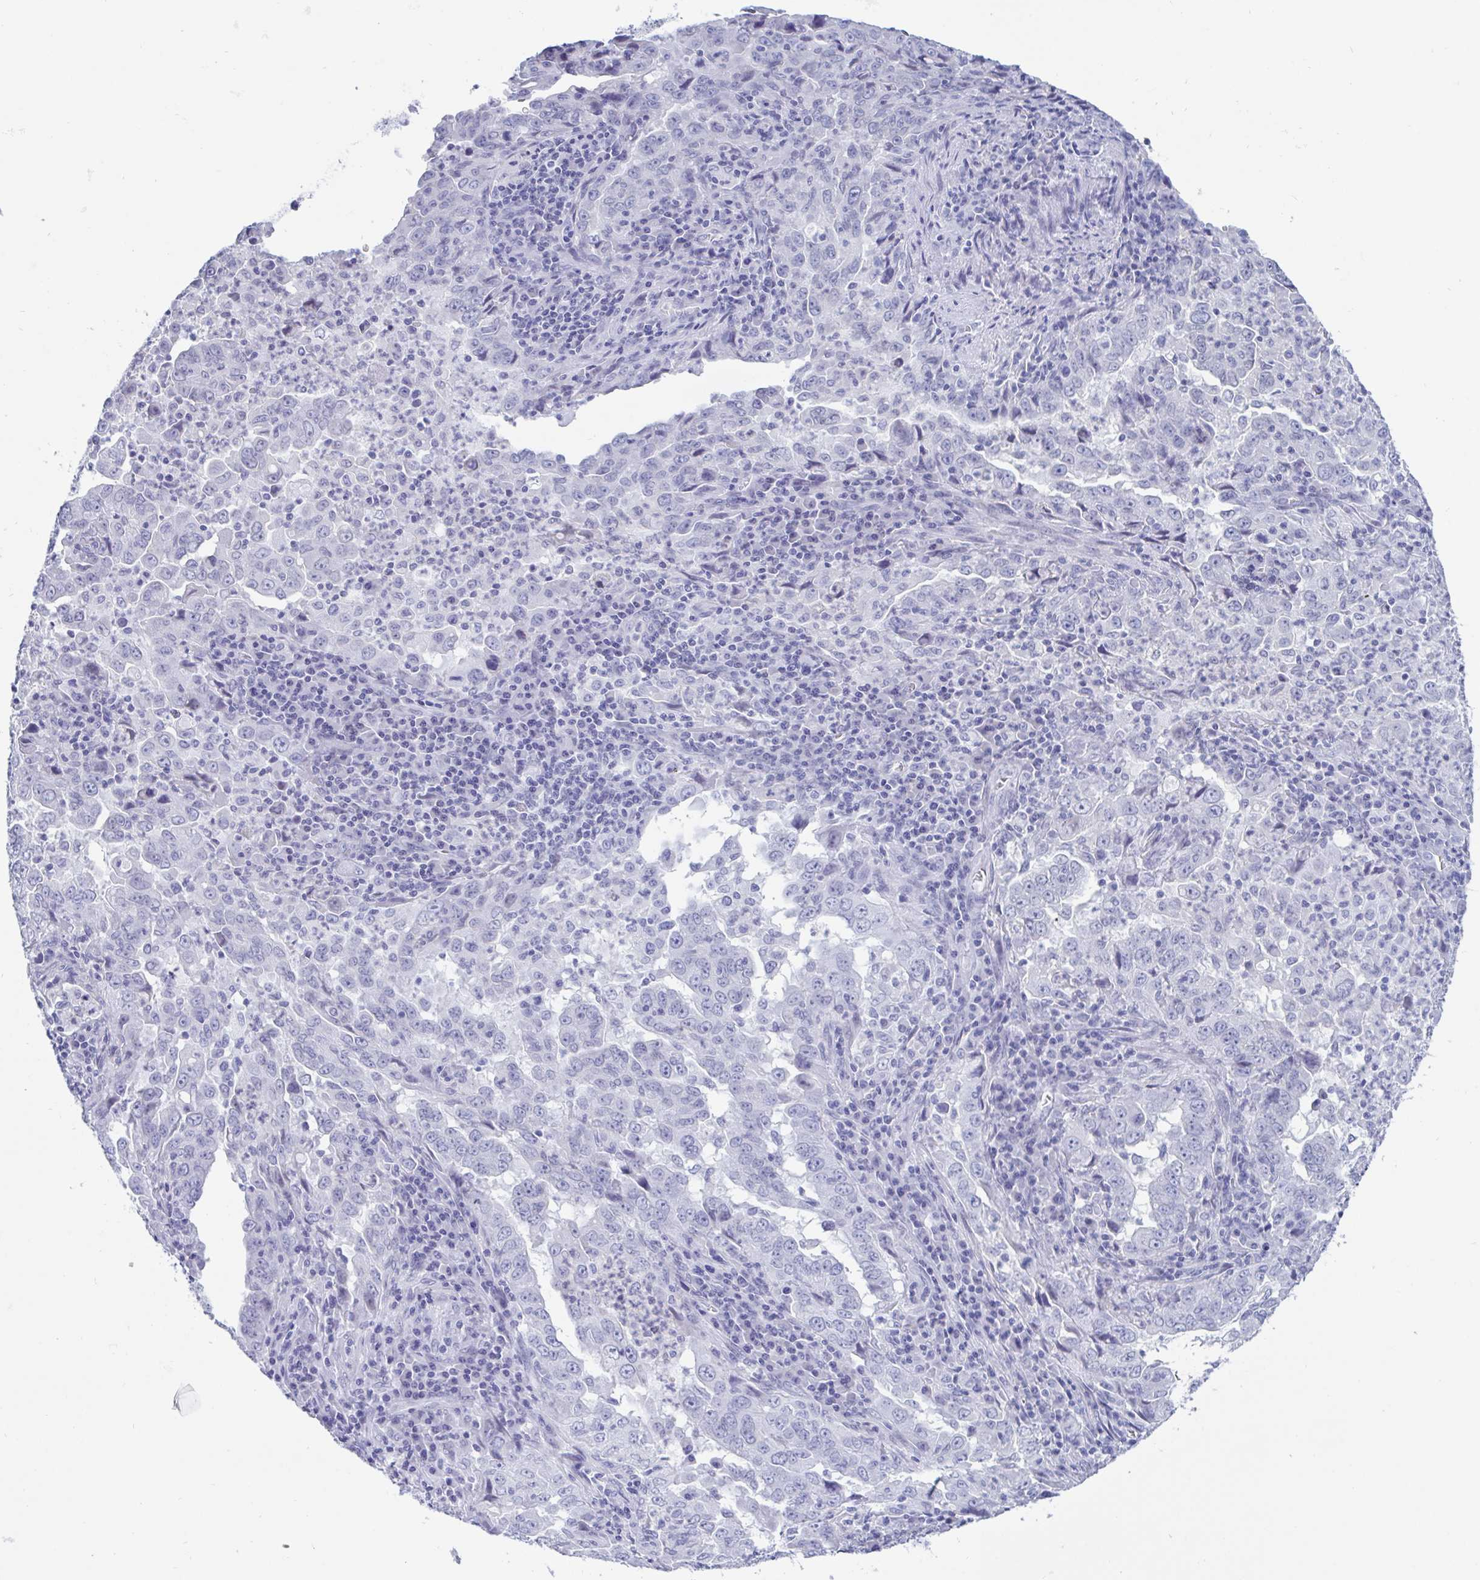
{"staining": {"intensity": "negative", "quantity": "none", "location": "none"}, "tissue": "lung cancer", "cell_type": "Tumor cells", "image_type": "cancer", "snomed": [{"axis": "morphology", "description": "Adenocarcinoma, NOS"}, {"axis": "topography", "description": "Lung"}], "caption": "A histopathology image of lung cancer (adenocarcinoma) stained for a protein displays no brown staining in tumor cells. (Brightfield microscopy of DAB IHC at high magnification).", "gene": "CDX4", "patient": {"sex": "male", "age": 67}}